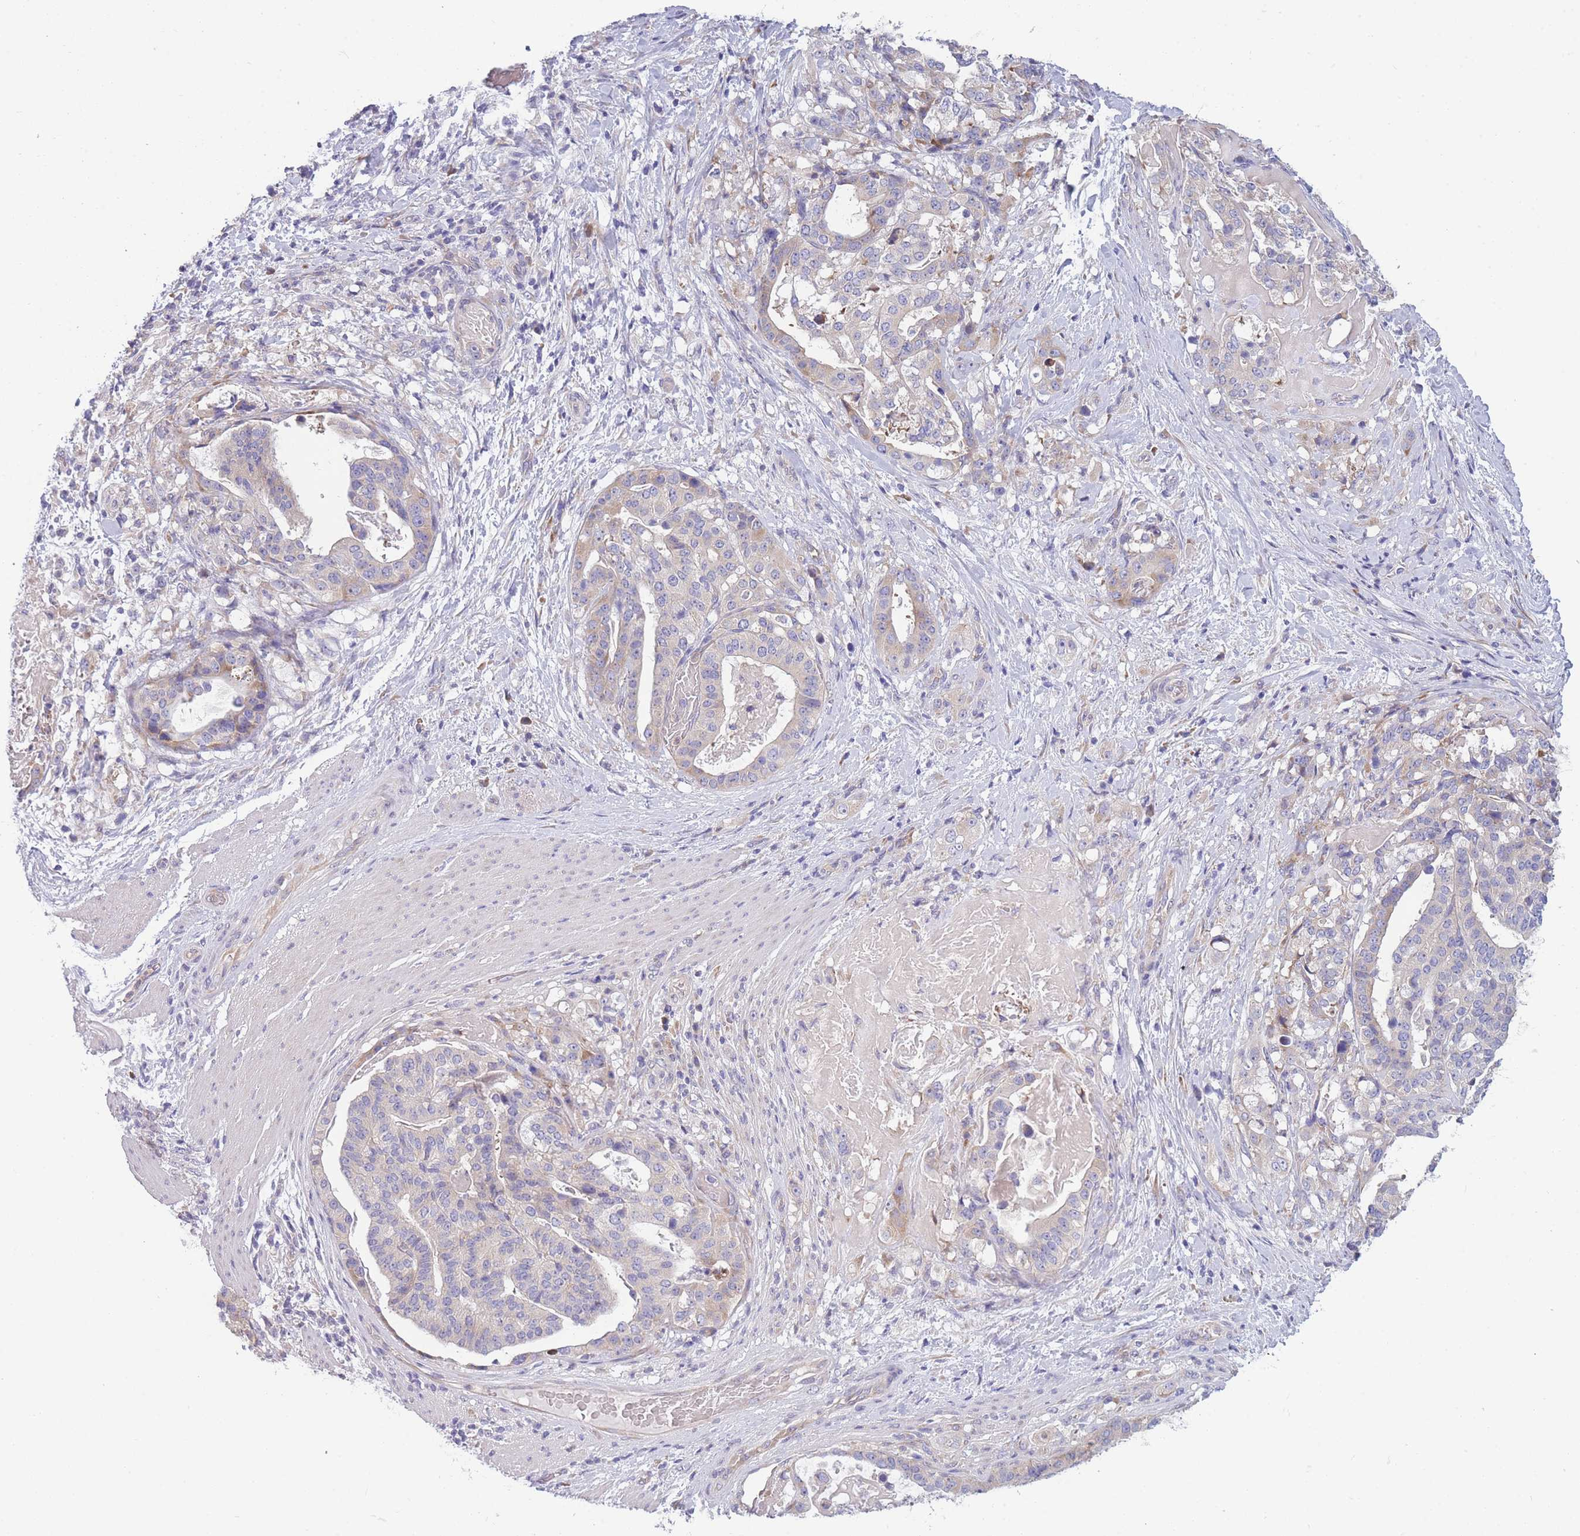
{"staining": {"intensity": "weak", "quantity": "<25%", "location": "cytoplasmic/membranous"}, "tissue": "stomach cancer", "cell_type": "Tumor cells", "image_type": "cancer", "snomed": [{"axis": "morphology", "description": "Adenocarcinoma, NOS"}, {"axis": "topography", "description": "Stomach"}], "caption": "Adenocarcinoma (stomach) was stained to show a protein in brown. There is no significant staining in tumor cells. (DAB (3,3'-diaminobenzidine) immunohistochemistry (IHC), high magnification).", "gene": "NDUFAF6", "patient": {"sex": "male", "age": 48}}